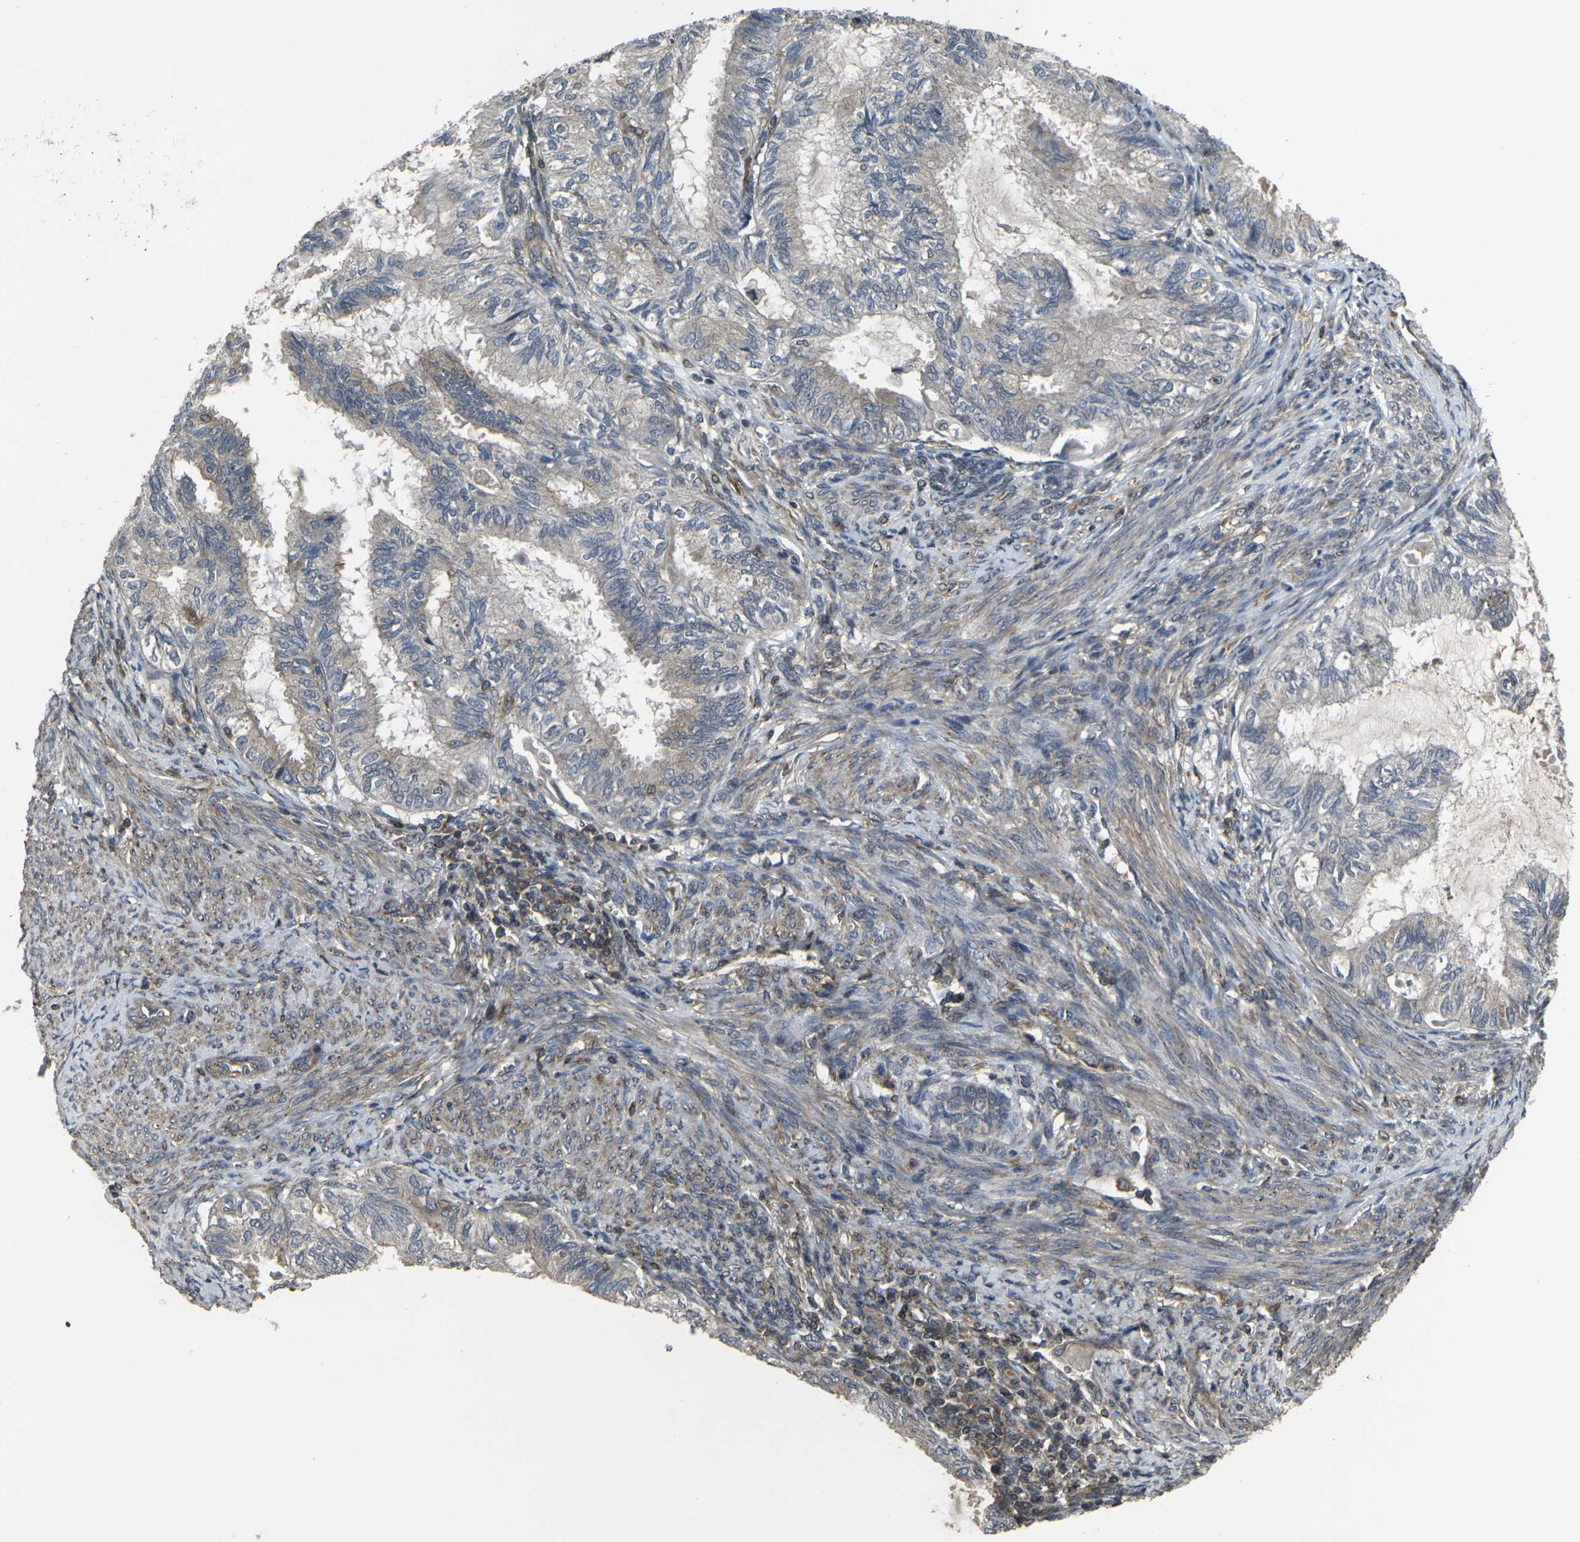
{"staining": {"intensity": "weak", "quantity": ">75%", "location": "cytoplasmic/membranous"}, "tissue": "cervical cancer", "cell_type": "Tumor cells", "image_type": "cancer", "snomed": [{"axis": "morphology", "description": "Normal tissue, NOS"}, {"axis": "morphology", "description": "Adenocarcinoma, NOS"}, {"axis": "topography", "description": "Cervix"}, {"axis": "topography", "description": "Endometrium"}], "caption": "IHC of human cervical cancer (adenocarcinoma) exhibits low levels of weak cytoplasmic/membranous expression in approximately >75% of tumor cells.", "gene": "PRKACB", "patient": {"sex": "female", "age": 86}}